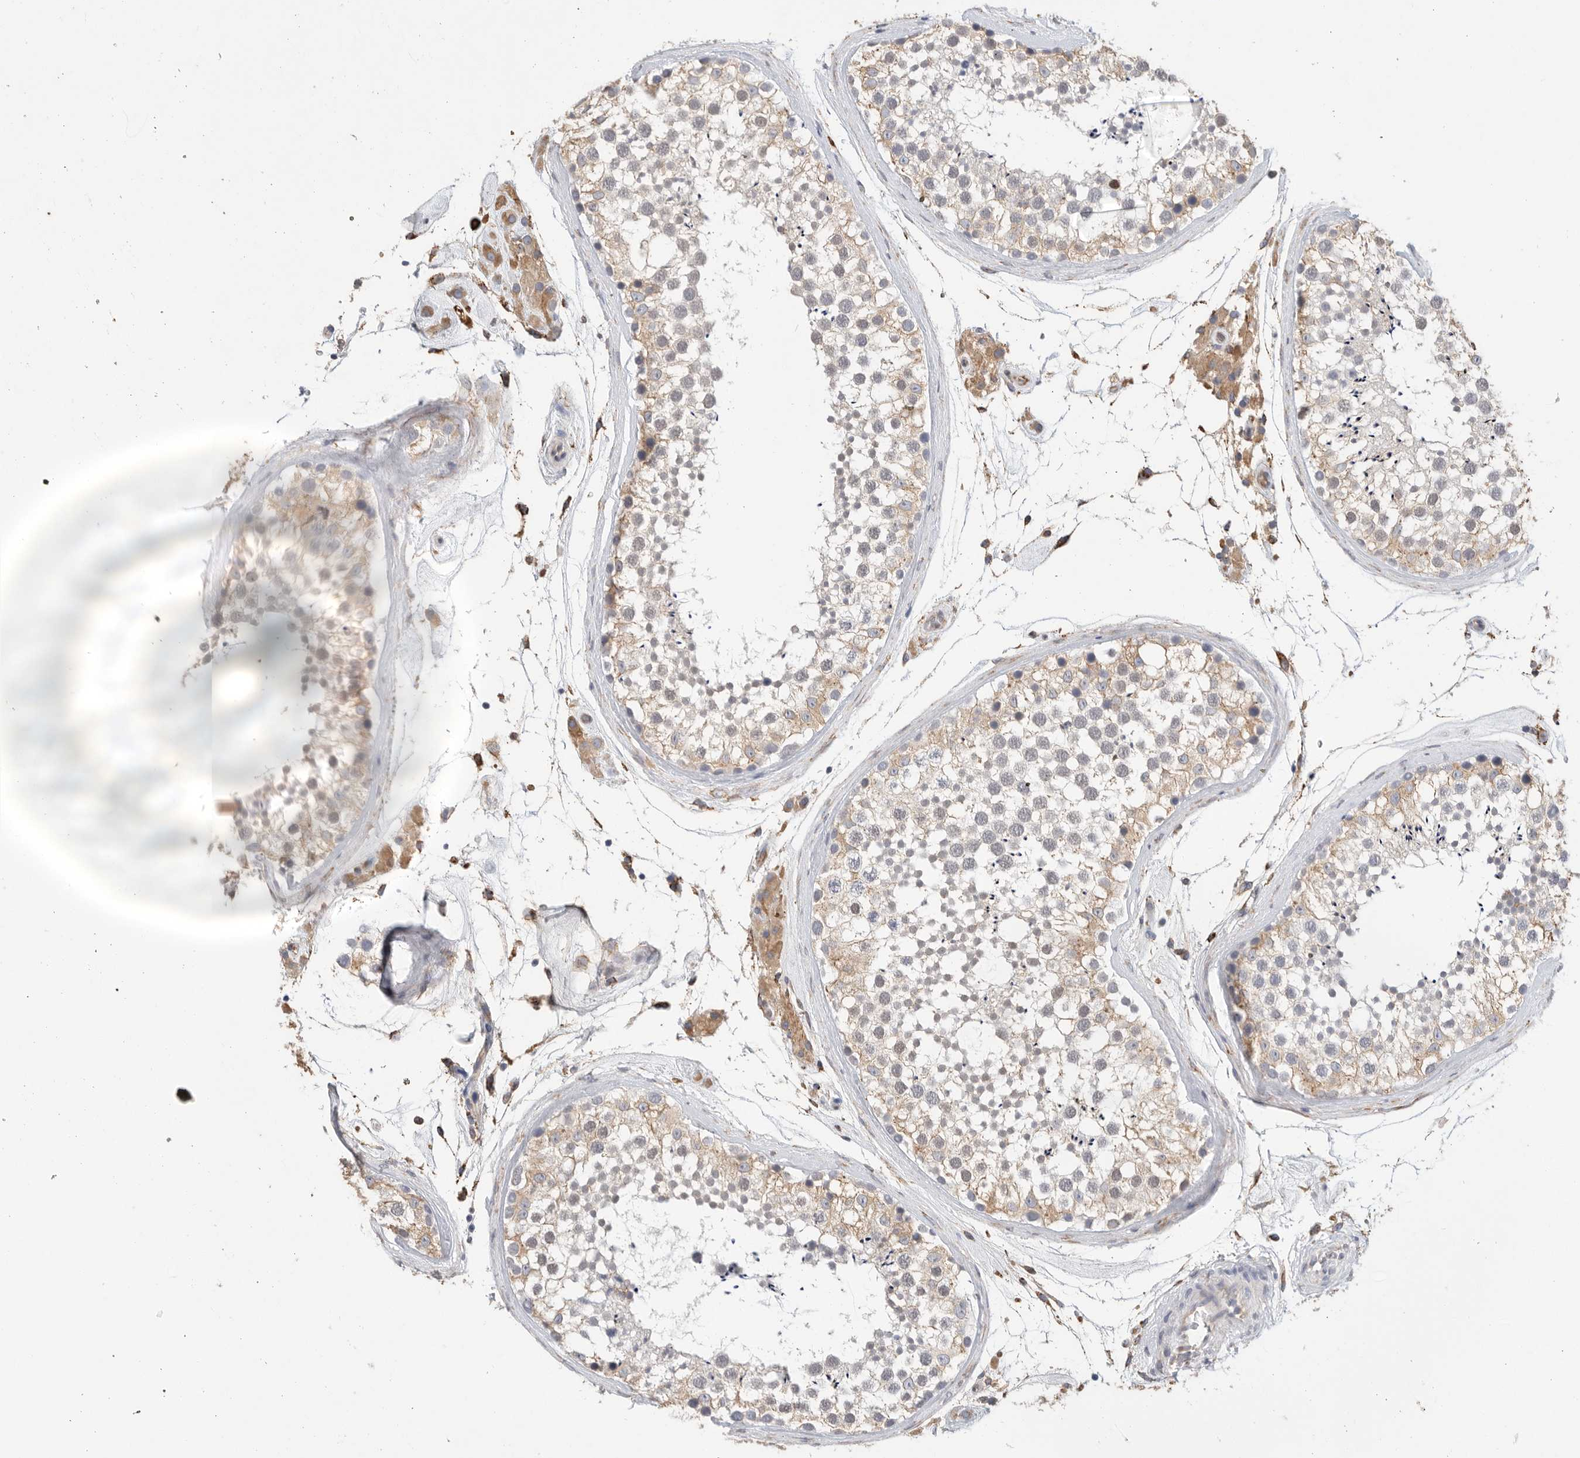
{"staining": {"intensity": "weak", "quantity": ">75%", "location": "cytoplasmic/membranous"}, "tissue": "testis", "cell_type": "Cells in seminiferous ducts", "image_type": "normal", "snomed": [{"axis": "morphology", "description": "Normal tissue, NOS"}, {"axis": "topography", "description": "Testis"}], "caption": "Immunohistochemical staining of benign human testis exhibits low levels of weak cytoplasmic/membranous staining in approximately >75% of cells in seminiferous ducts. (IHC, brightfield microscopy, high magnification).", "gene": "BLOC1S5", "patient": {"sex": "male", "age": 46}}